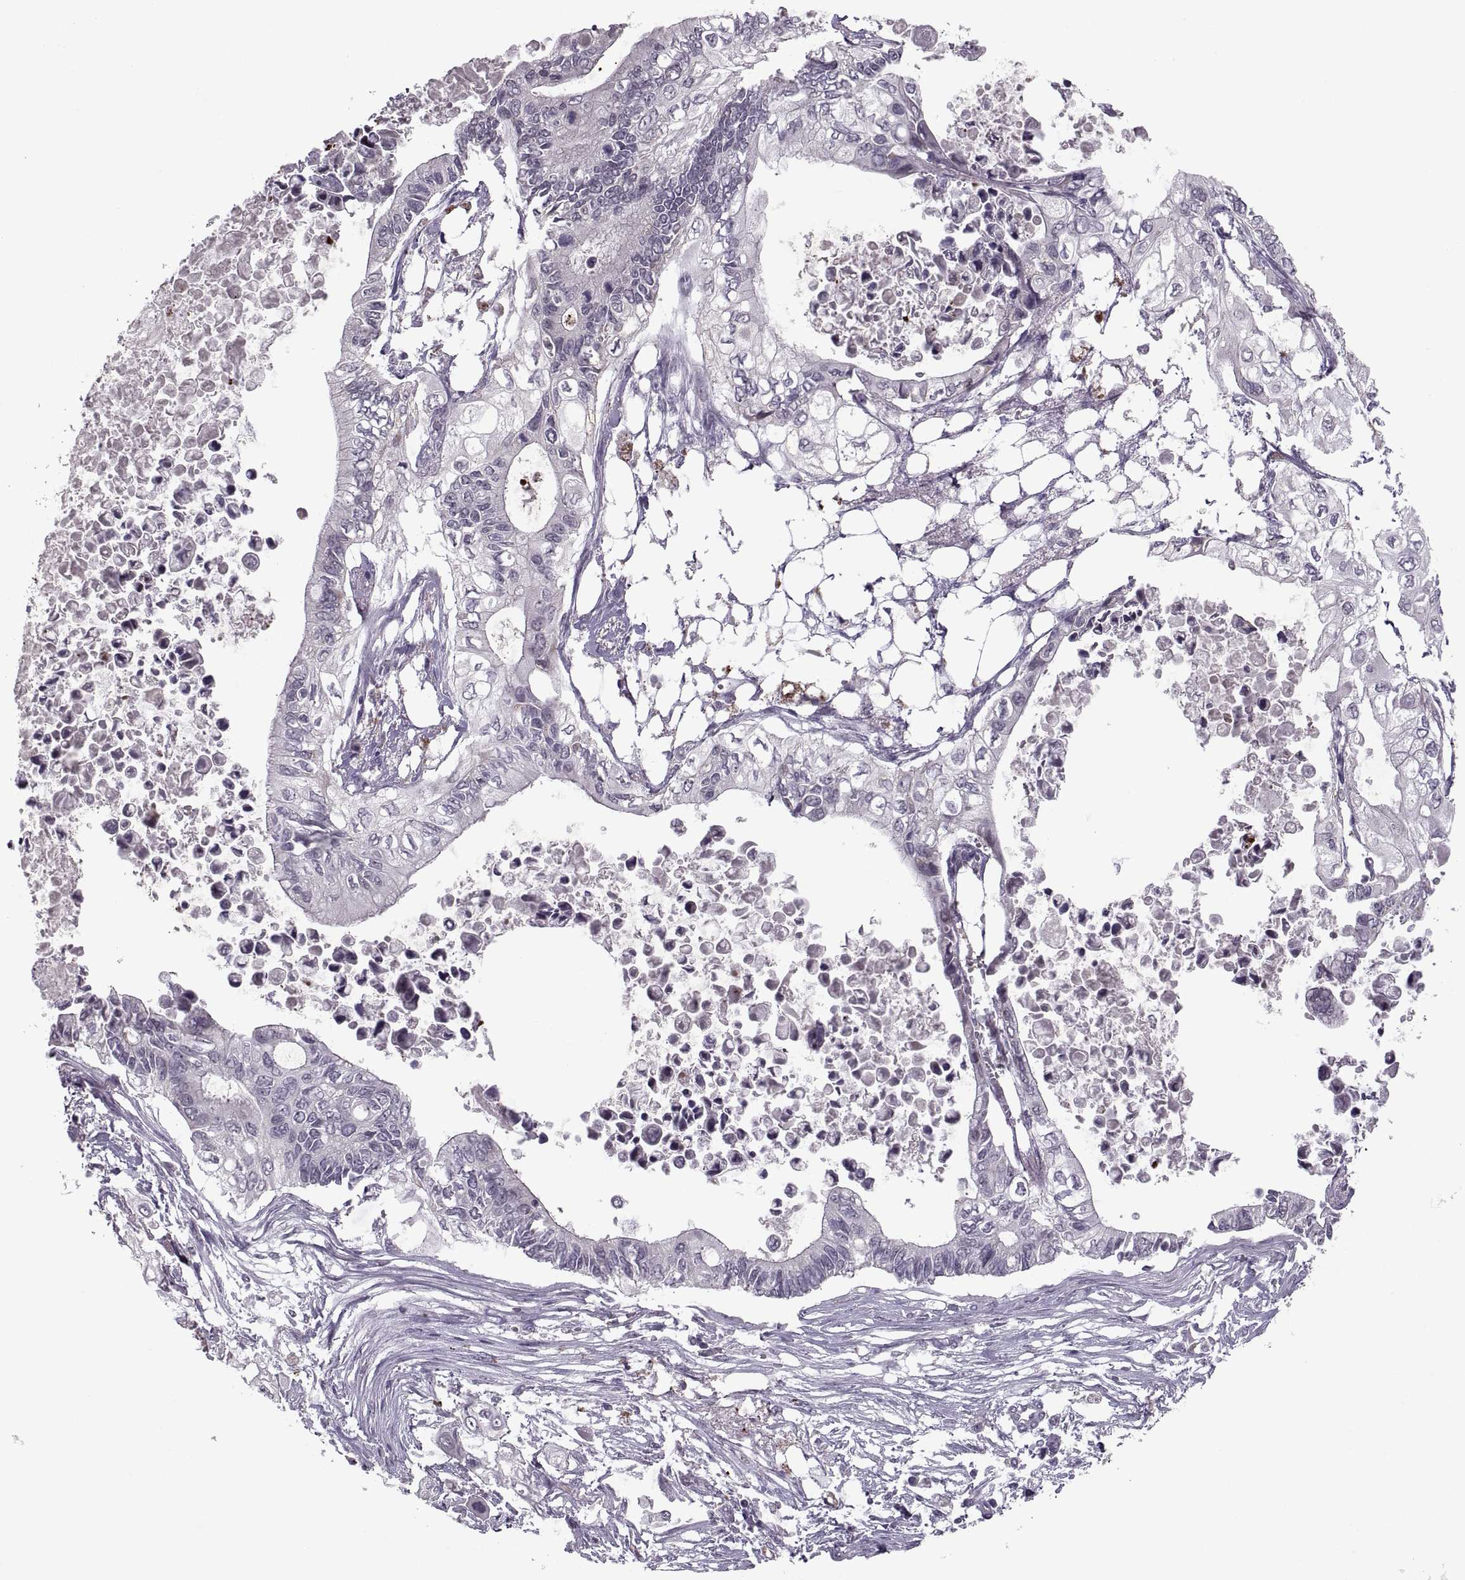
{"staining": {"intensity": "weak", "quantity": "<25%", "location": "cytoplasmic/membranous"}, "tissue": "pancreatic cancer", "cell_type": "Tumor cells", "image_type": "cancer", "snomed": [{"axis": "morphology", "description": "Adenocarcinoma, NOS"}, {"axis": "topography", "description": "Pancreas"}], "caption": "This histopathology image is of pancreatic cancer (adenocarcinoma) stained with IHC to label a protein in brown with the nuclei are counter-stained blue. There is no staining in tumor cells.", "gene": "MGAT4D", "patient": {"sex": "female", "age": 63}}